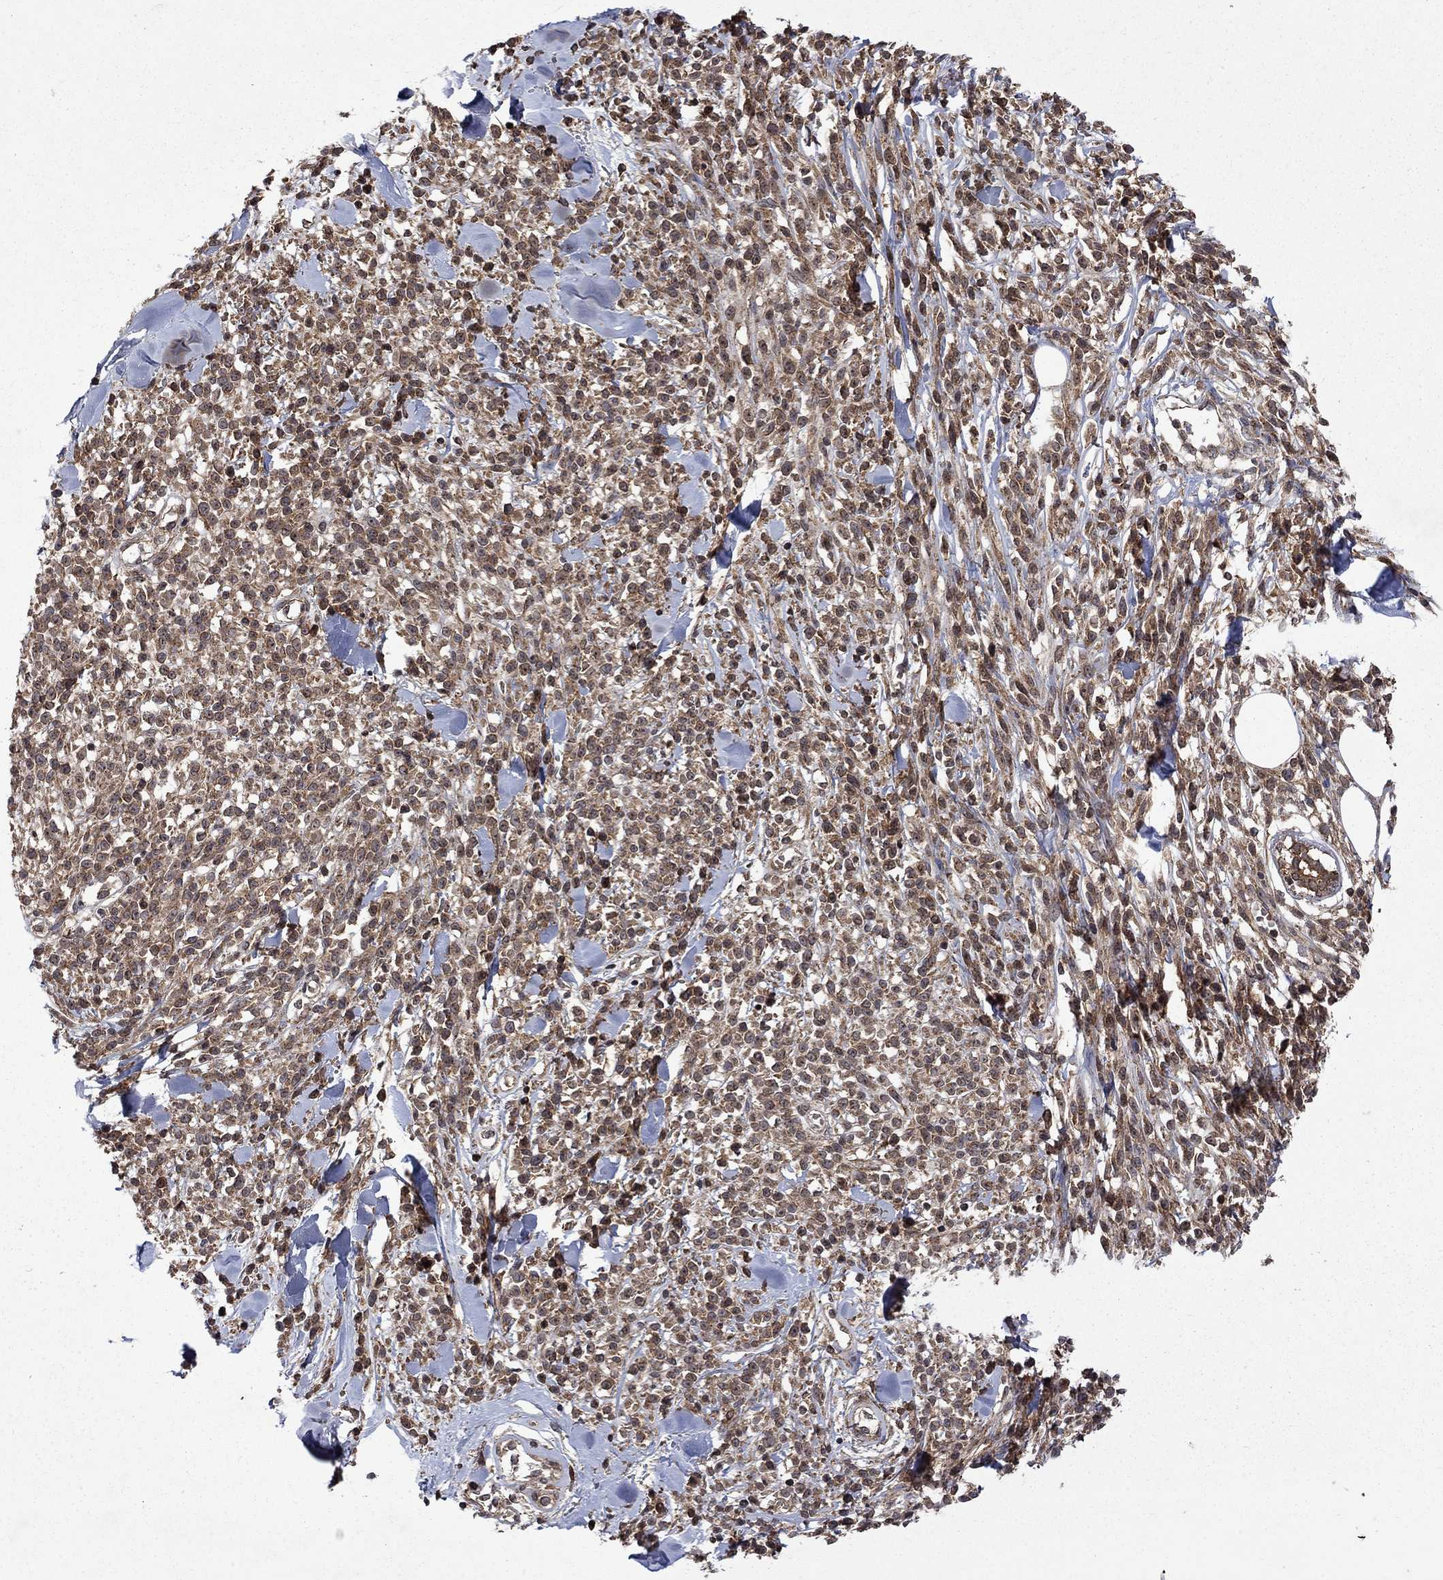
{"staining": {"intensity": "moderate", "quantity": ">75%", "location": "cytoplasmic/membranous"}, "tissue": "melanoma", "cell_type": "Tumor cells", "image_type": "cancer", "snomed": [{"axis": "morphology", "description": "Malignant melanoma, NOS"}, {"axis": "topography", "description": "Skin"}, {"axis": "topography", "description": "Skin of trunk"}], "caption": "Immunohistochemical staining of human melanoma exhibits medium levels of moderate cytoplasmic/membranous protein positivity in approximately >75% of tumor cells. The staining was performed using DAB, with brown indicating positive protein expression. Nuclei are stained blue with hematoxylin.", "gene": "TMEM33", "patient": {"sex": "male", "age": 74}}